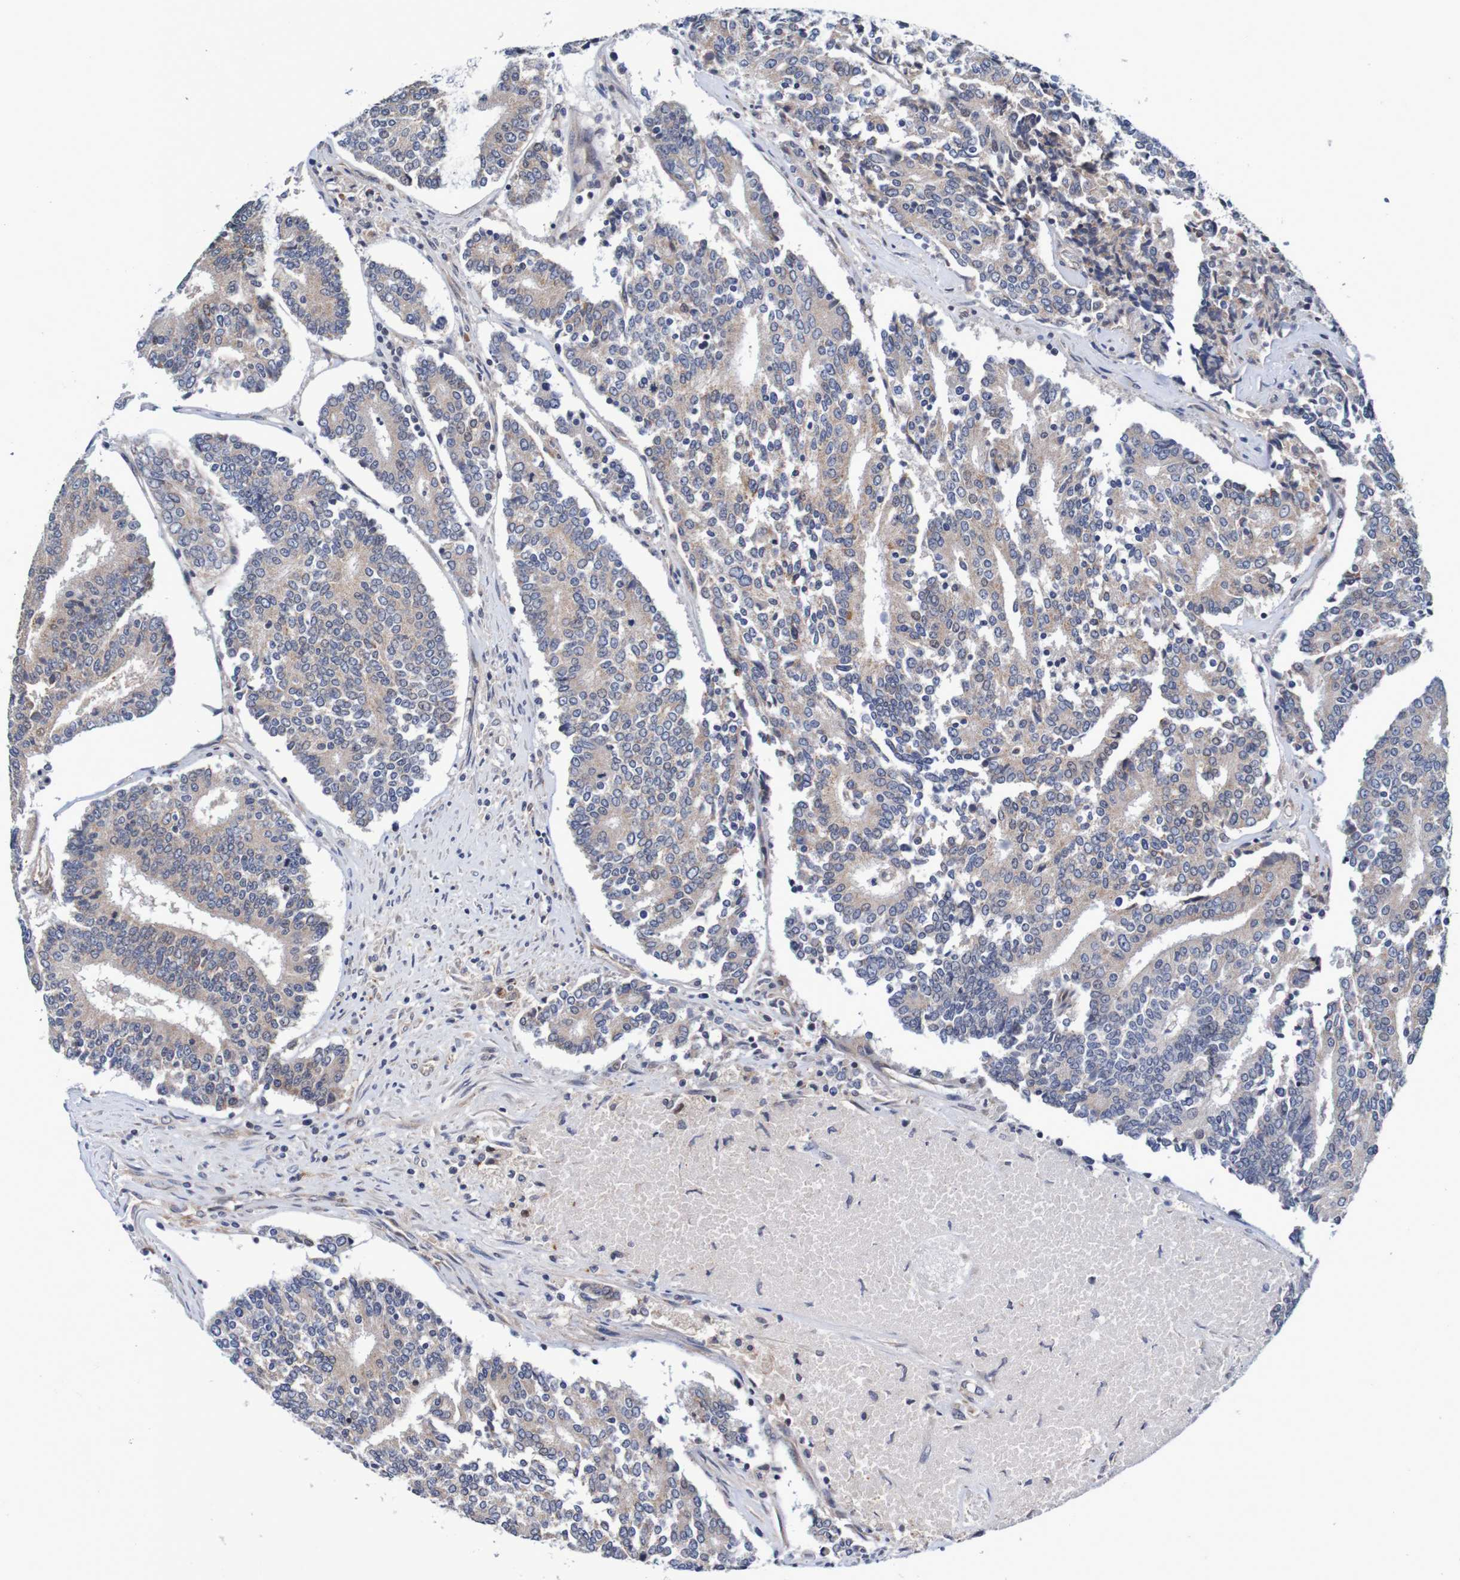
{"staining": {"intensity": "weak", "quantity": "<25%", "location": "cytoplasmic/membranous"}, "tissue": "prostate cancer", "cell_type": "Tumor cells", "image_type": "cancer", "snomed": [{"axis": "morphology", "description": "Normal tissue, NOS"}, {"axis": "morphology", "description": "Adenocarcinoma, High grade"}, {"axis": "topography", "description": "Prostate"}, {"axis": "topography", "description": "Seminal veicle"}], "caption": "Prostate cancer (adenocarcinoma (high-grade)) was stained to show a protein in brown. There is no significant positivity in tumor cells.", "gene": "CPED1", "patient": {"sex": "male", "age": 55}}